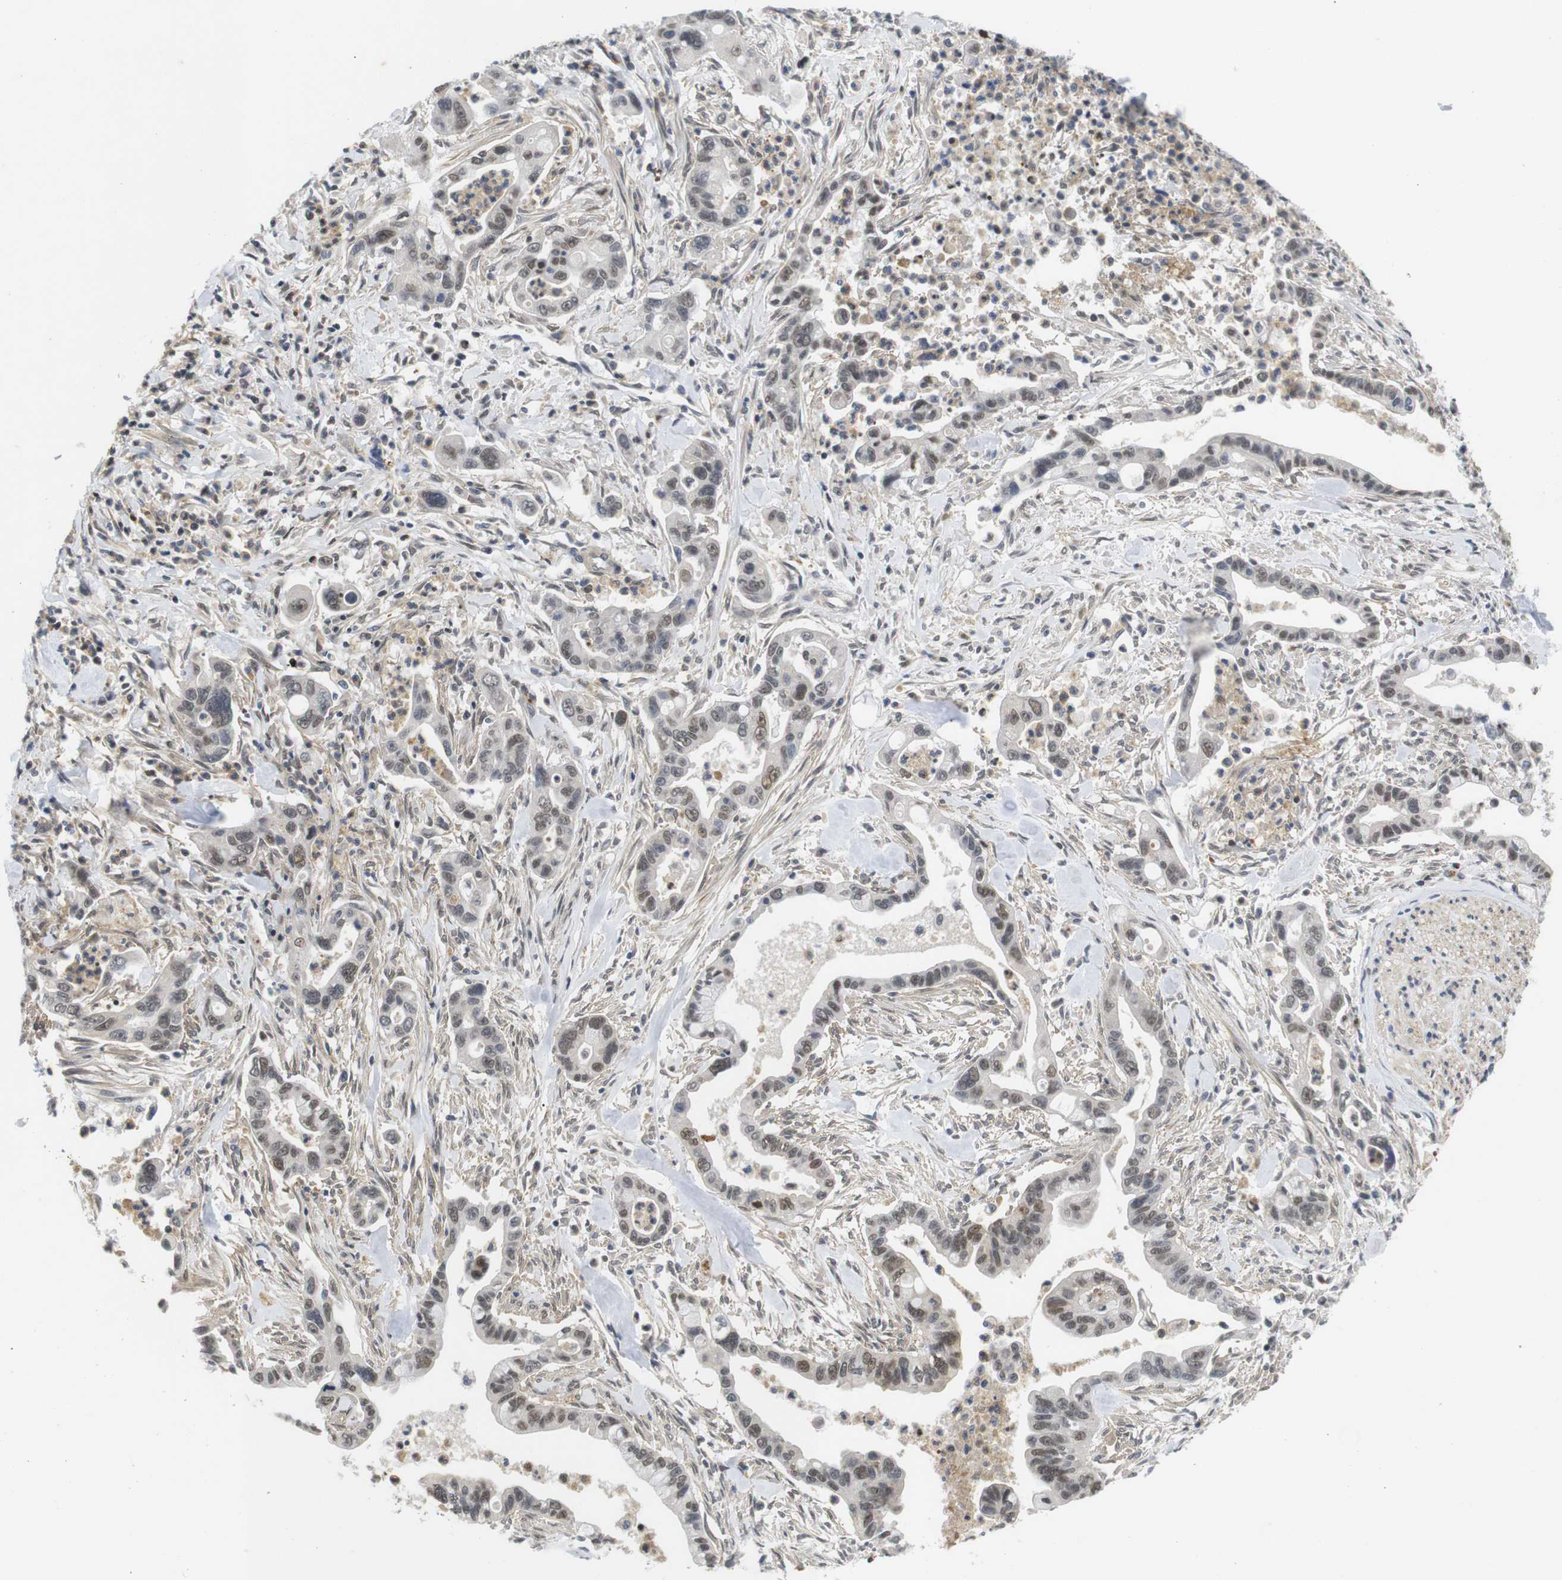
{"staining": {"intensity": "moderate", "quantity": ">75%", "location": "nuclear"}, "tissue": "pancreatic cancer", "cell_type": "Tumor cells", "image_type": "cancer", "snomed": [{"axis": "morphology", "description": "Adenocarcinoma, NOS"}, {"axis": "topography", "description": "Pancreas"}], "caption": "Brown immunohistochemical staining in pancreatic cancer (adenocarcinoma) displays moderate nuclear positivity in approximately >75% of tumor cells. The protein of interest is stained brown, and the nuclei are stained in blue (DAB IHC with brightfield microscopy, high magnification).", "gene": "FNTA", "patient": {"sex": "male", "age": 70}}